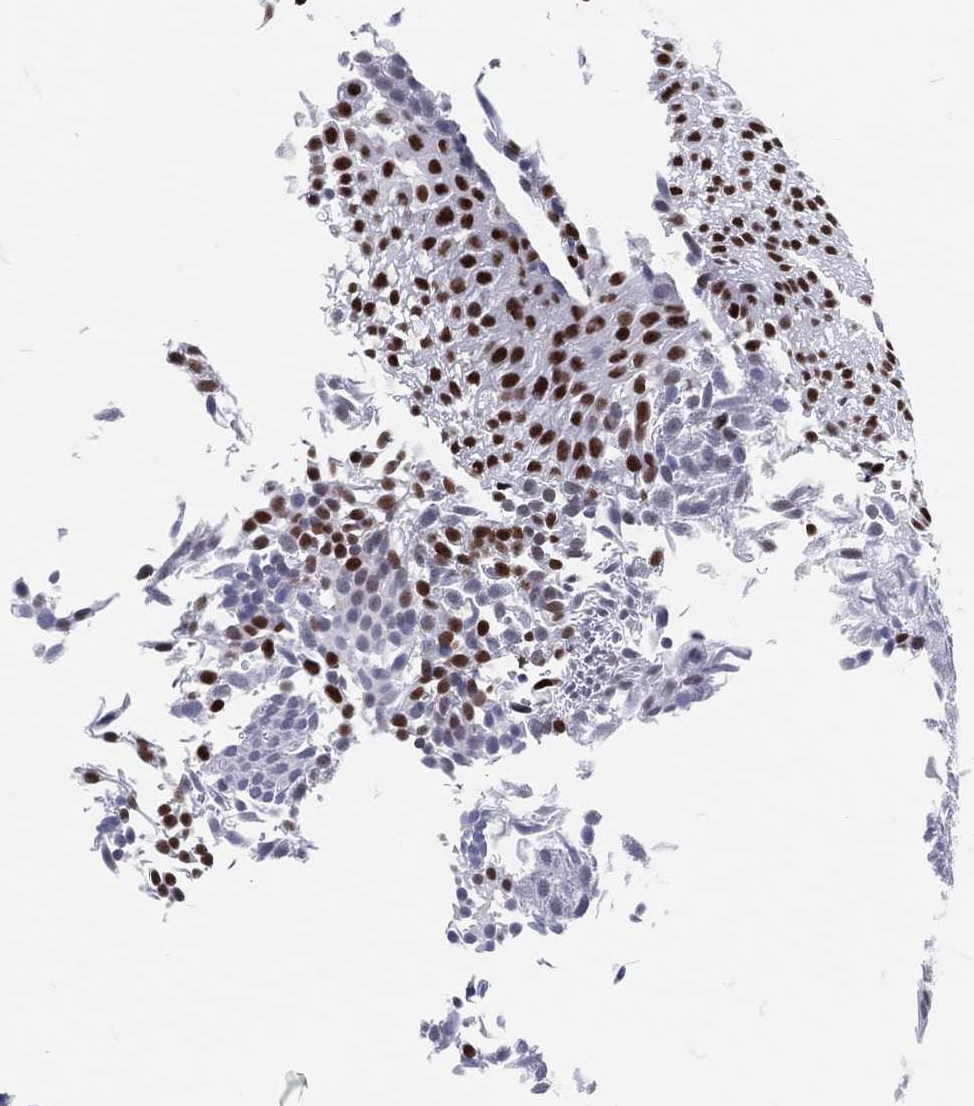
{"staining": {"intensity": "strong", "quantity": "<25%", "location": "nuclear"}, "tissue": "urothelial cancer", "cell_type": "Tumor cells", "image_type": "cancer", "snomed": [{"axis": "morphology", "description": "Urothelial carcinoma, Low grade"}, {"axis": "topography", "description": "Urinary bladder"}], "caption": "Tumor cells exhibit strong nuclear expression in about <25% of cells in urothelial carcinoma (low-grade).", "gene": "MAPK8IP1", "patient": {"sex": "male", "age": 52}}